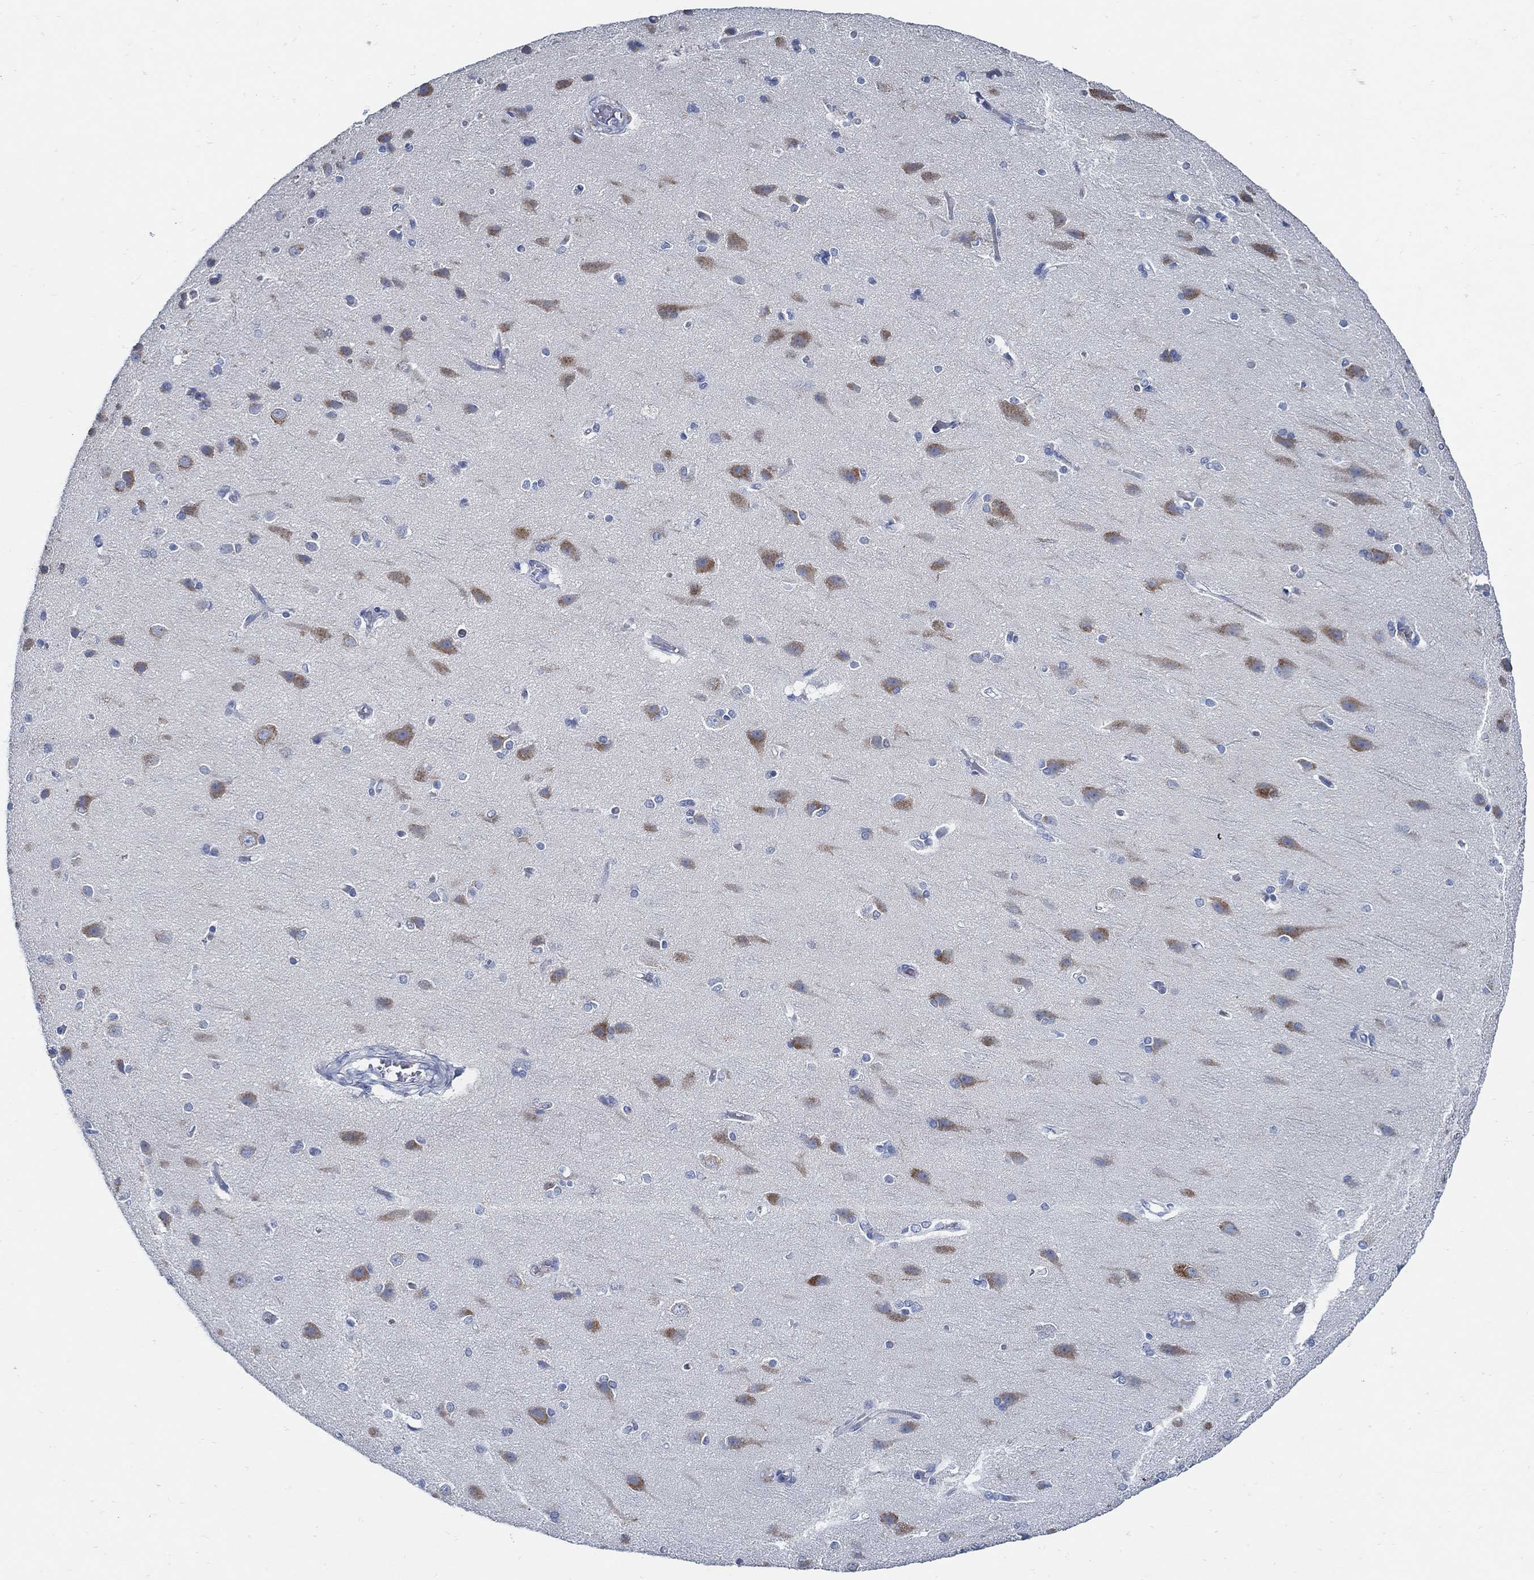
{"staining": {"intensity": "negative", "quantity": "none", "location": "none"}, "tissue": "cerebral cortex", "cell_type": "Endothelial cells", "image_type": "normal", "snomed": [{"axis": "morphology", "description": "Normal tissue, NOS"}, {"axis": "topography", "description": "Cerebral cortex"}], "caption": "High power microscopy image of an IHC photomicrograph of unremarkable cerebral cortex, revealing no significant expression in endothelial cells. (Brightfield microscopy of DAB immunohistochemistry at high magnification).", "gene": "SLC45A1", "patient": {"sex": "male", "age": 37}}